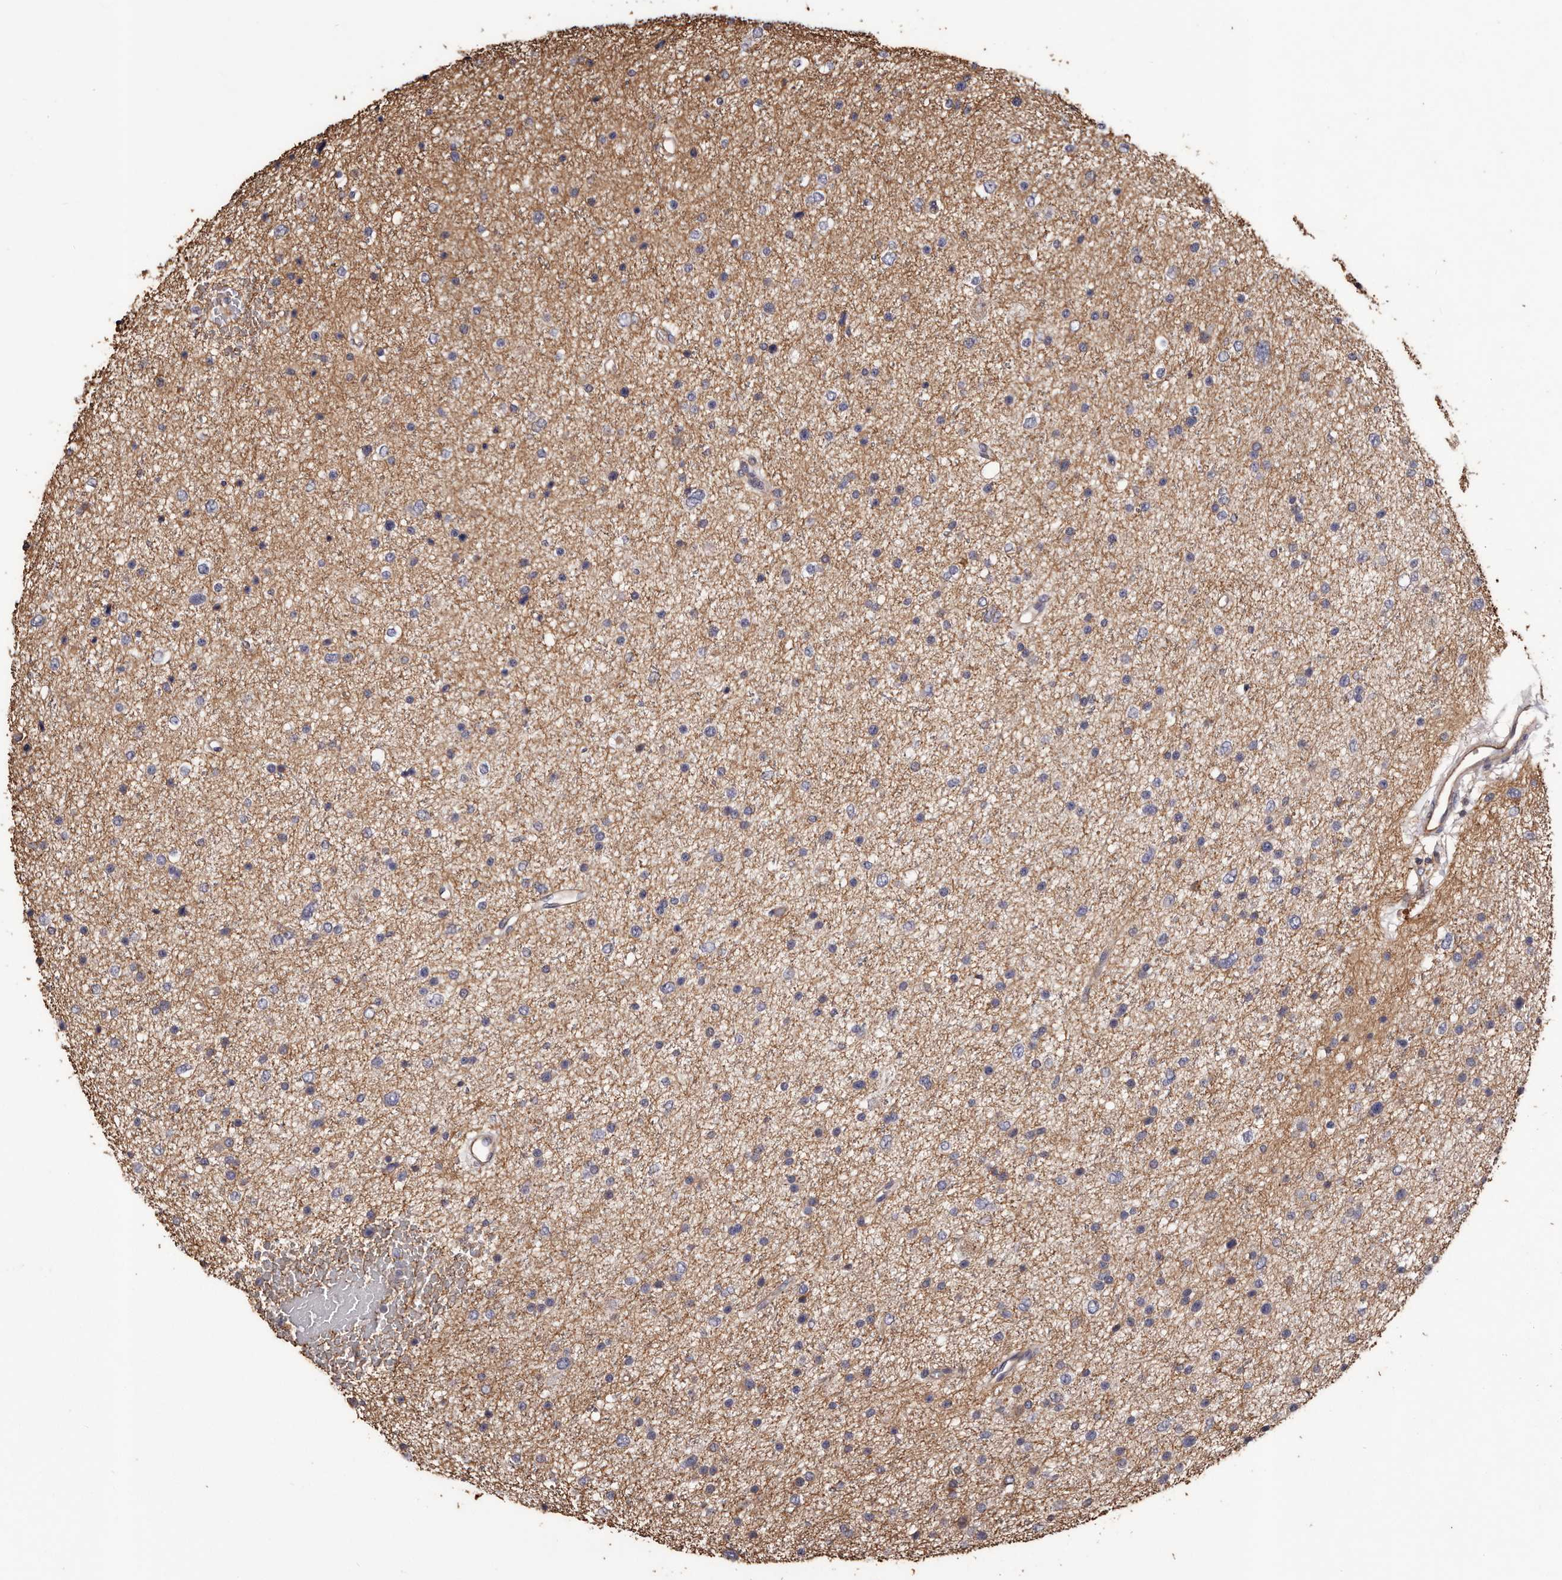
{"staining": {"intensity": "negative", "quantity": "none", "location": "none"}, "tissue": "glioma", "cell_type": "Tumor cells", "image_type": "cancer", "snomed": [{"axis": "morphology", "description": "Glioma, malignant, Low grade"}, {"axis": "topography", "description": "Brain"}], "caption": "Glioma stained for a protein using immunohistochemistry shows no staining tumor cells.", "gene": "CEP104", "patient": {"sex": "female", "age": 37}}